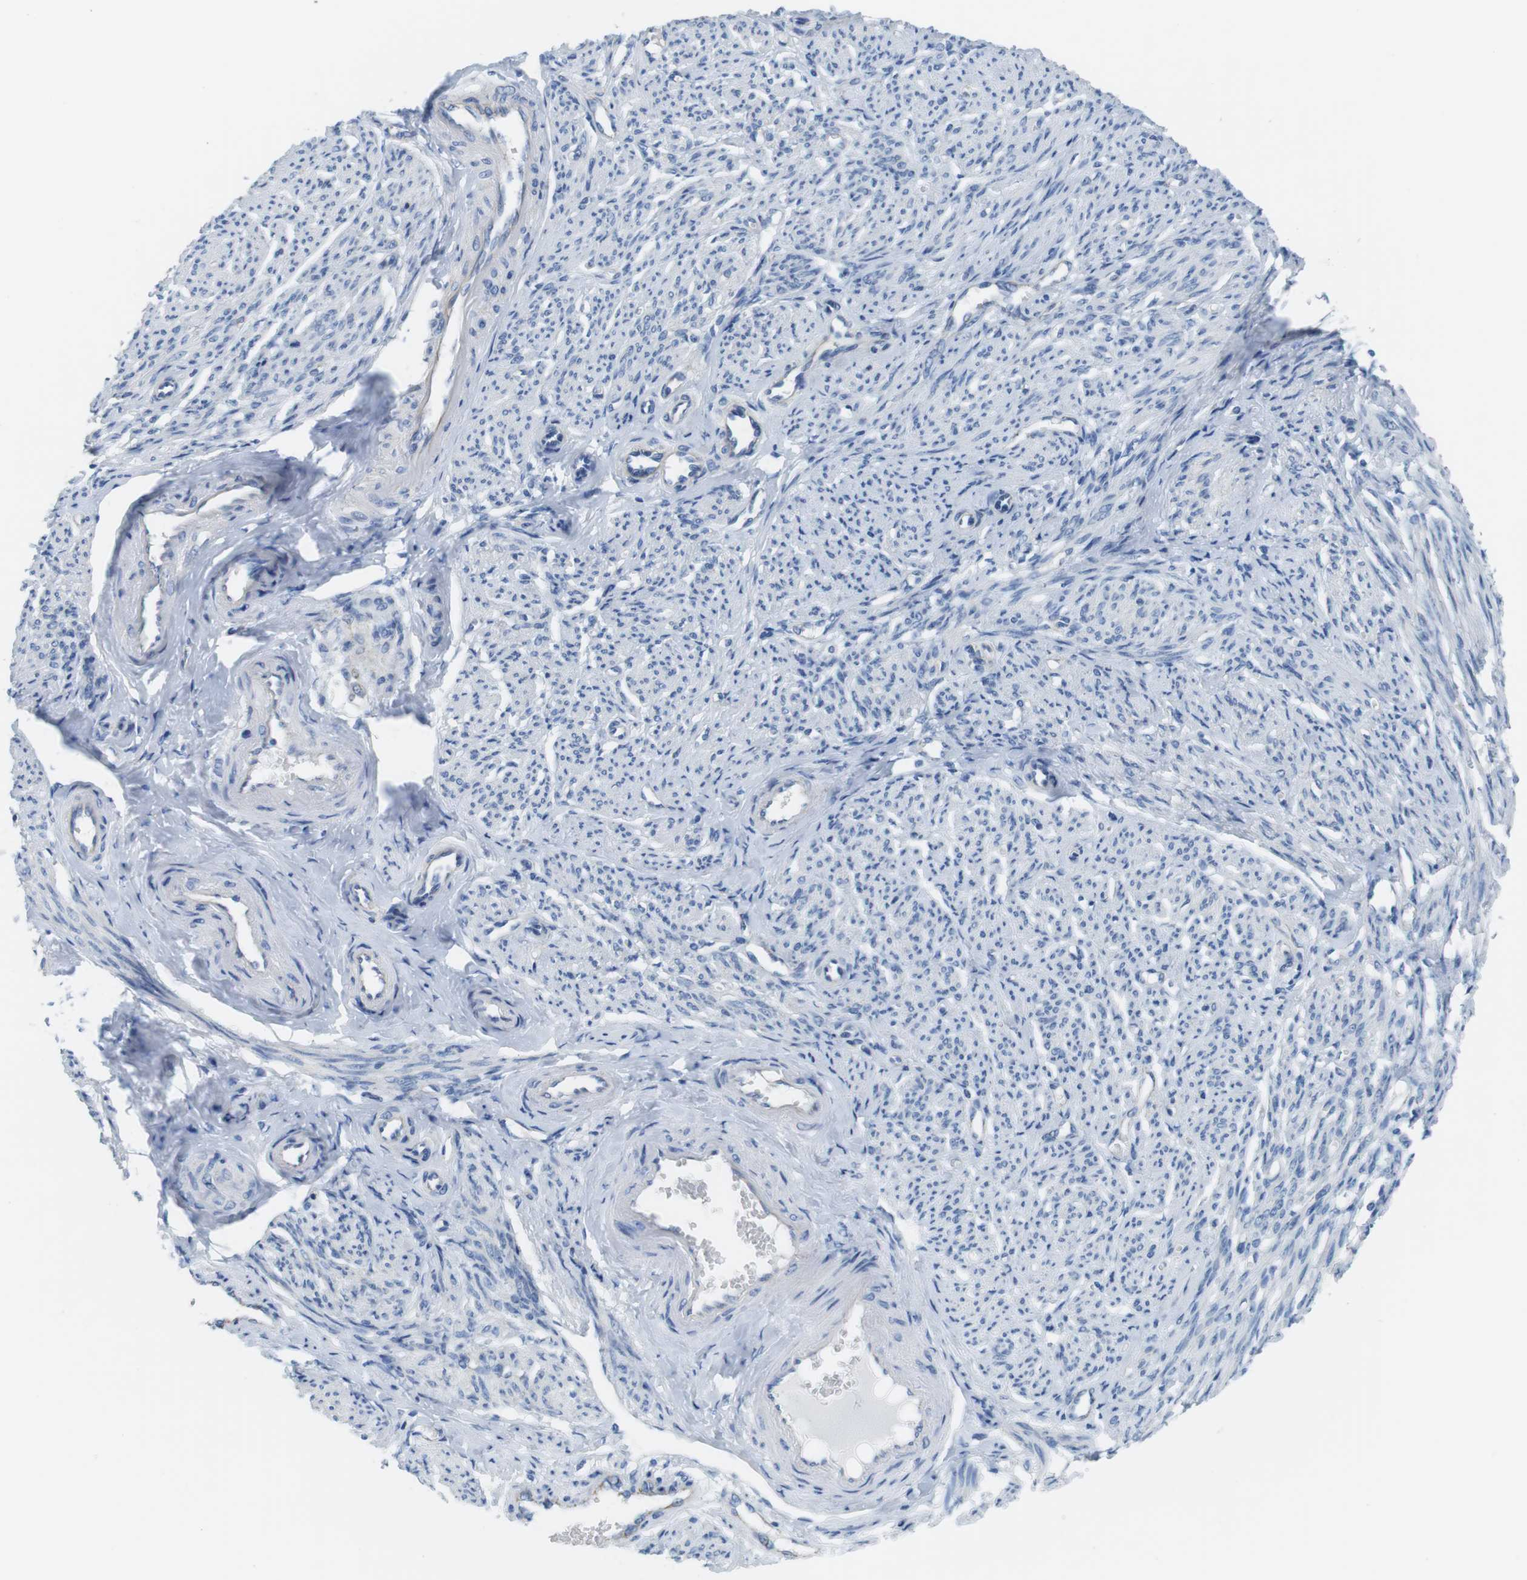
{"staining": {"intensity": "negative", "quantity": "none", "location": "none"}, "tissue": "smooth muscle", "cell_type": "Smooth muscle cells", "image_type": "normal", "snomed": [{"axis": "morphology", "description": "Normal tissue, NOS"}, {"axis": "topography", "description": "Smooth muscle"}], "caption": "Smooth muscle cells are negative for brown protein staining in benign smooth muscle. (DAB (3,3'-diaminobenzidine) immunohistochemistry visualized using brightfield microscopy, high magnification).", "gene": "SLC6A6", "patient": {"sex": "female", "age": 65}}